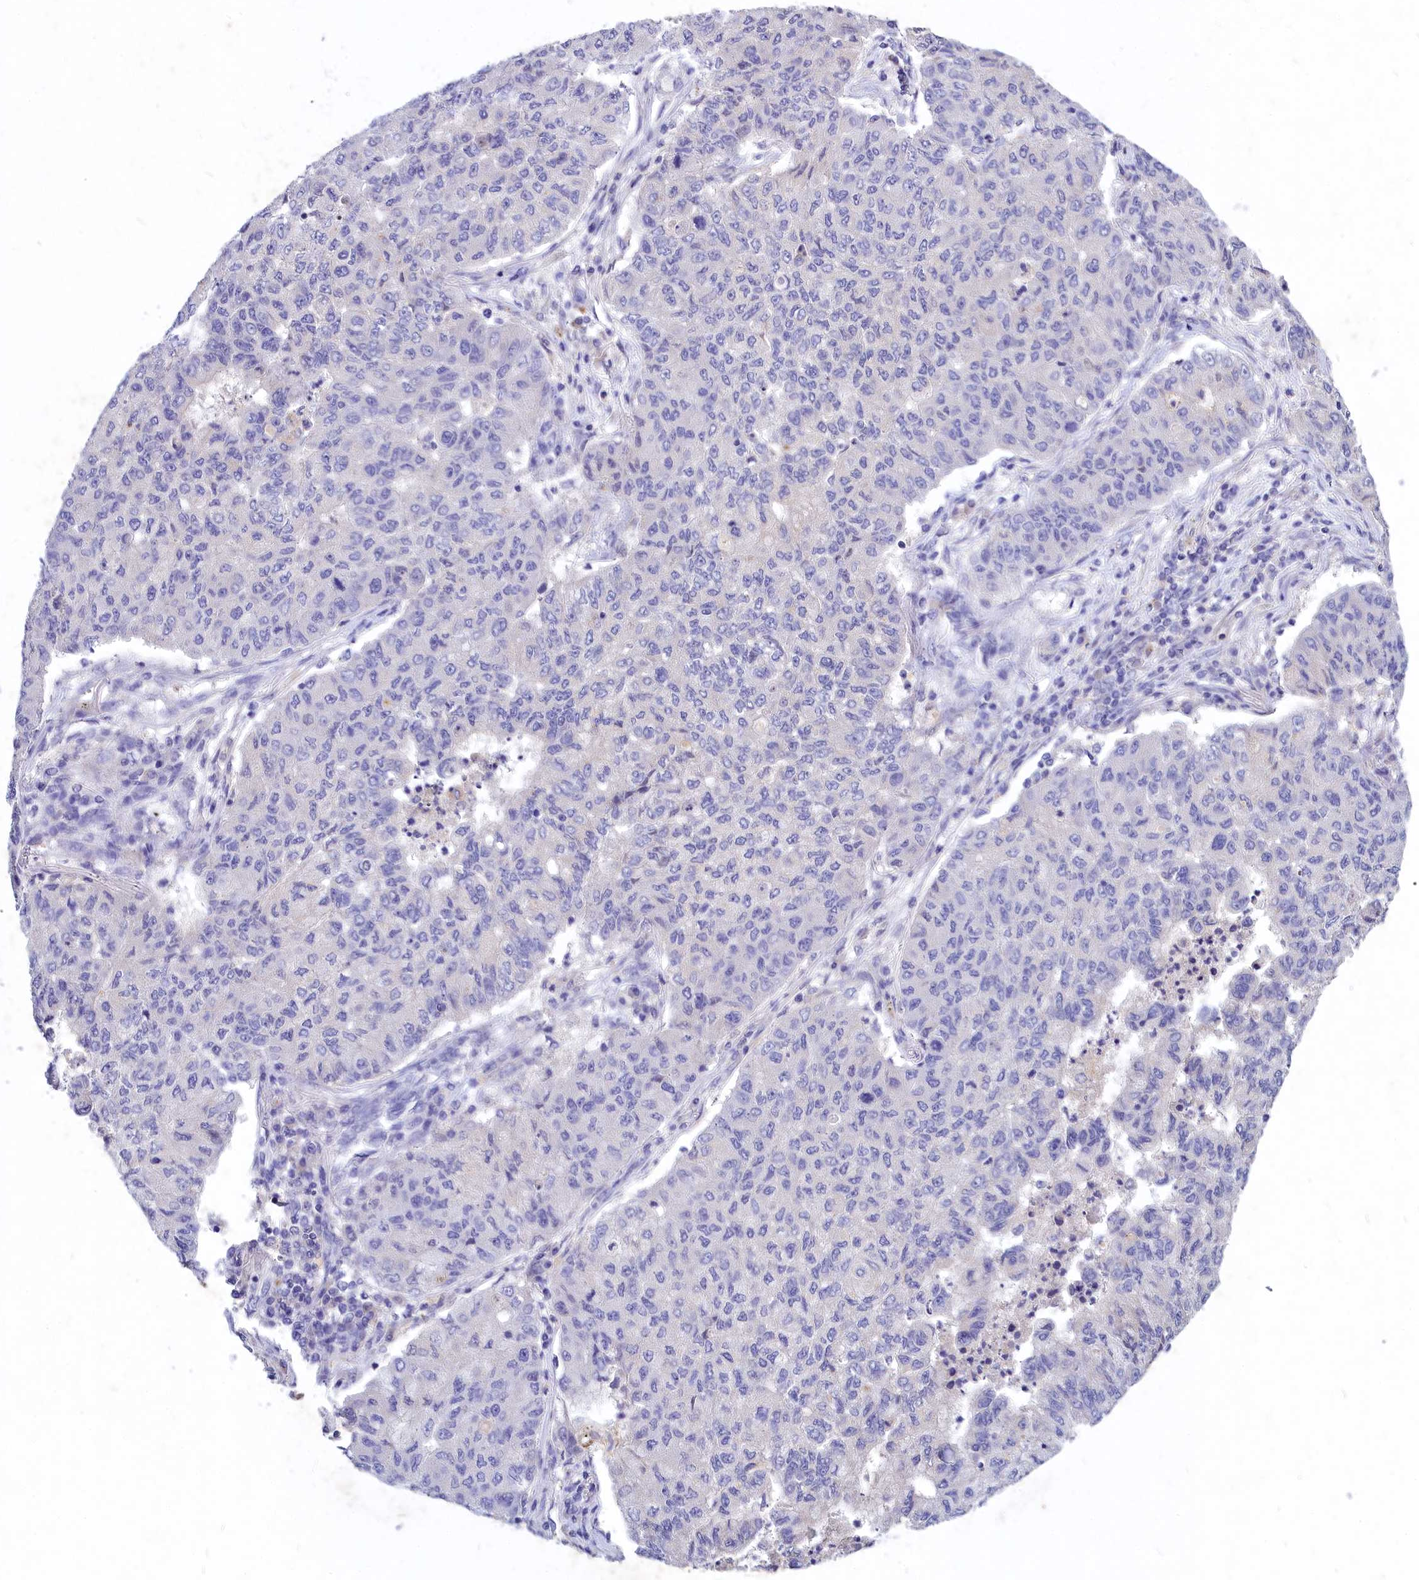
{"staining": {"intensity": "negative", "quantity": "none", "location": "none"}, "tissue": "lung cancer", "cell_type": "Tumor cells", "image_type": "cancer", "snomed": [{"axis": "morphology", "description": "Squamous cell carcinoma, NOS"}, {"axis": "topography", "description": "Lung"}], "caption": "High power microscopy micrograph of an immunohistochemistry histopathology image of squamous cell carcinoma (lung), revealing no significant expression in tumor cells.", "gene": "DEFB119", "patient": {"sex": "male", "age": 74}}